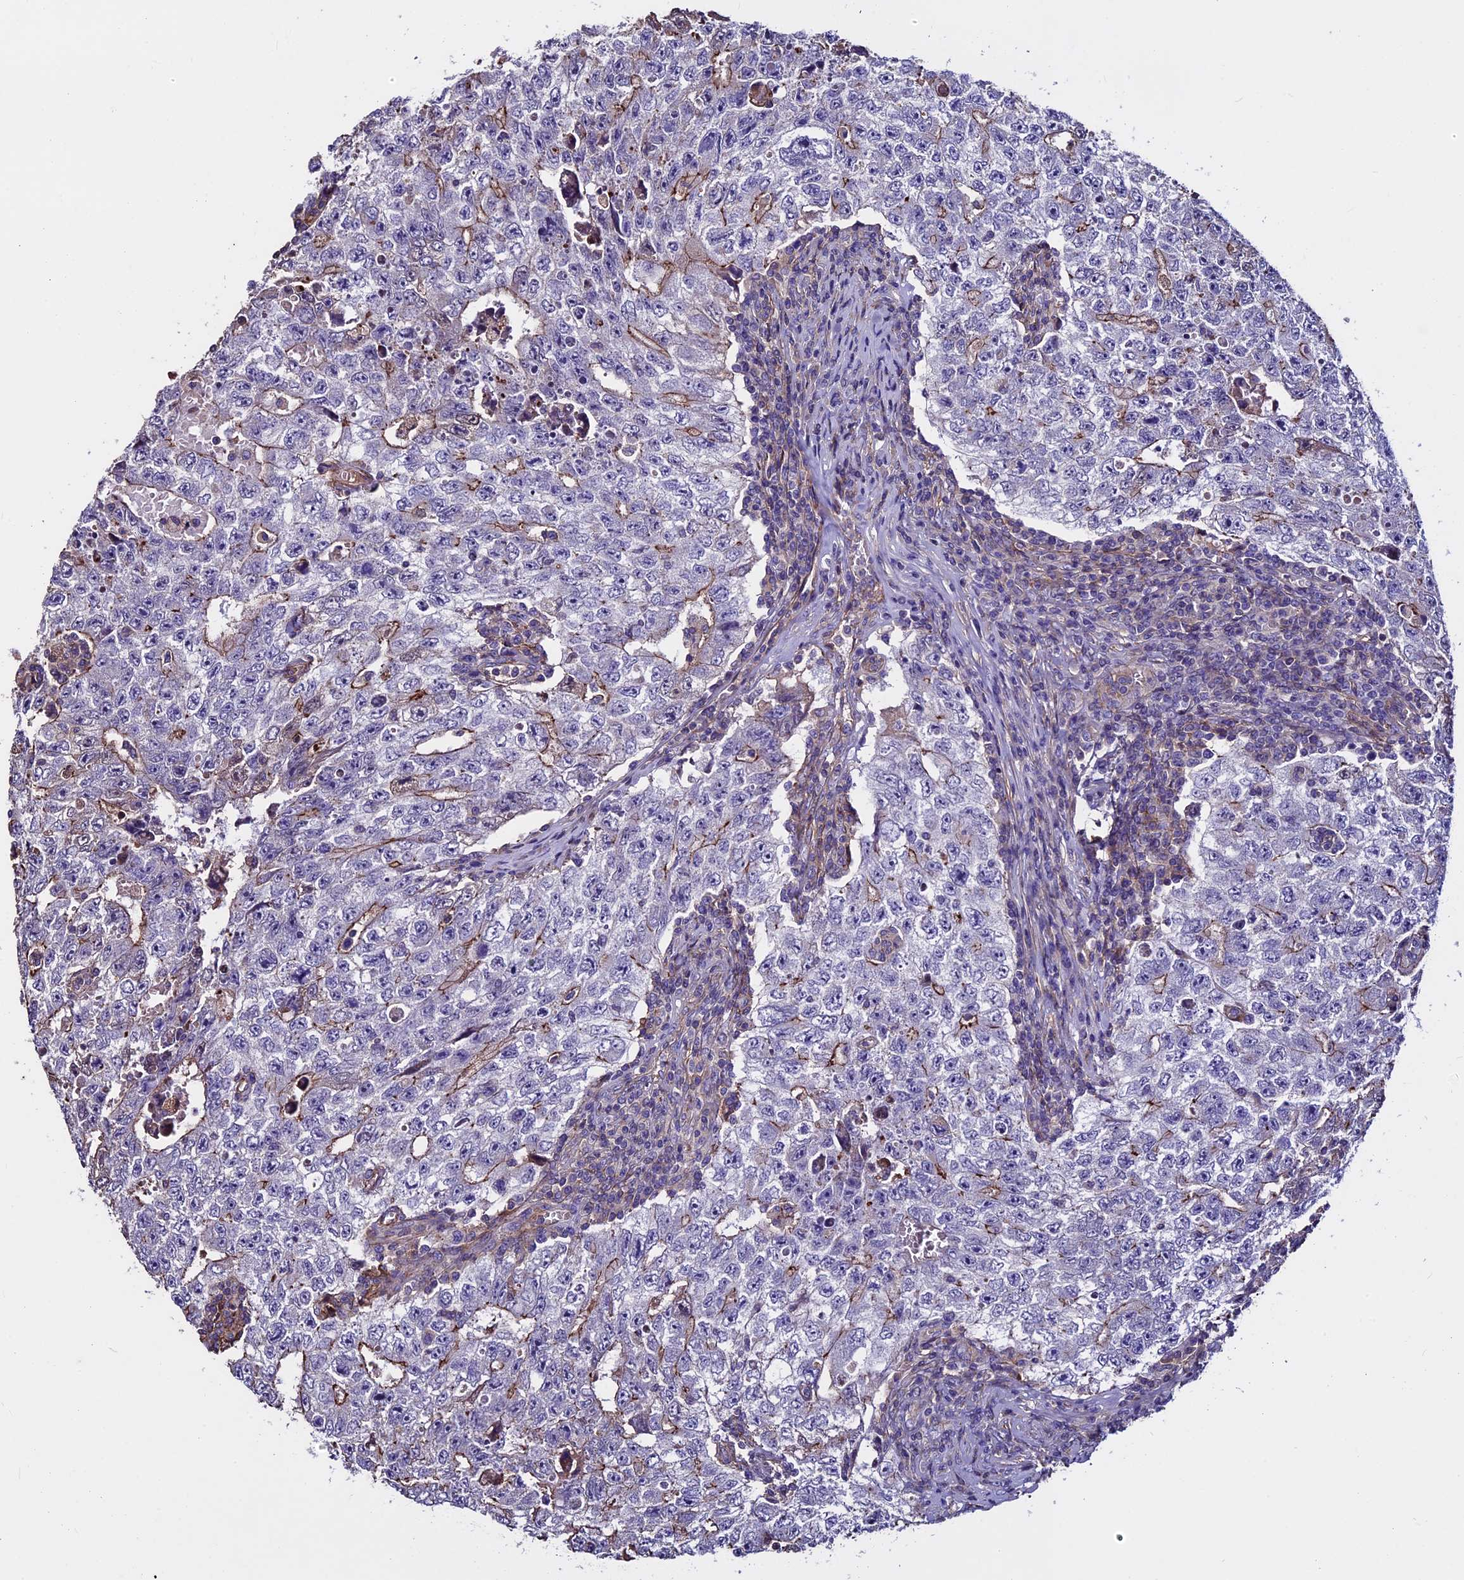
{"staining": {"intensity": "weak", "quantity": "25%-75%", "location": "cytoplasmic/membranous"}, "tissue": "testis cancer", "cell_type": "Tumor cells", "image_type": "cancer", "snomed": [{"axis": "morphology", "description": "Carcinoma, Embryonal, NOS"}, {"axis": "topography", "description": "Testis"}], "caption": "High-magnification brightfield microscopy of embryonal carcinoma (testis) stained with DAB (3,3'-diaminobenzidine) (brown) and counterstained with hematoxylin (blue). tumor cells exhibit weak cytoplasmic/membranous positivity is present in about25%-75% of cells.", "gene": "EVA1B", "patient": {"sex": "male", "age": 17}}